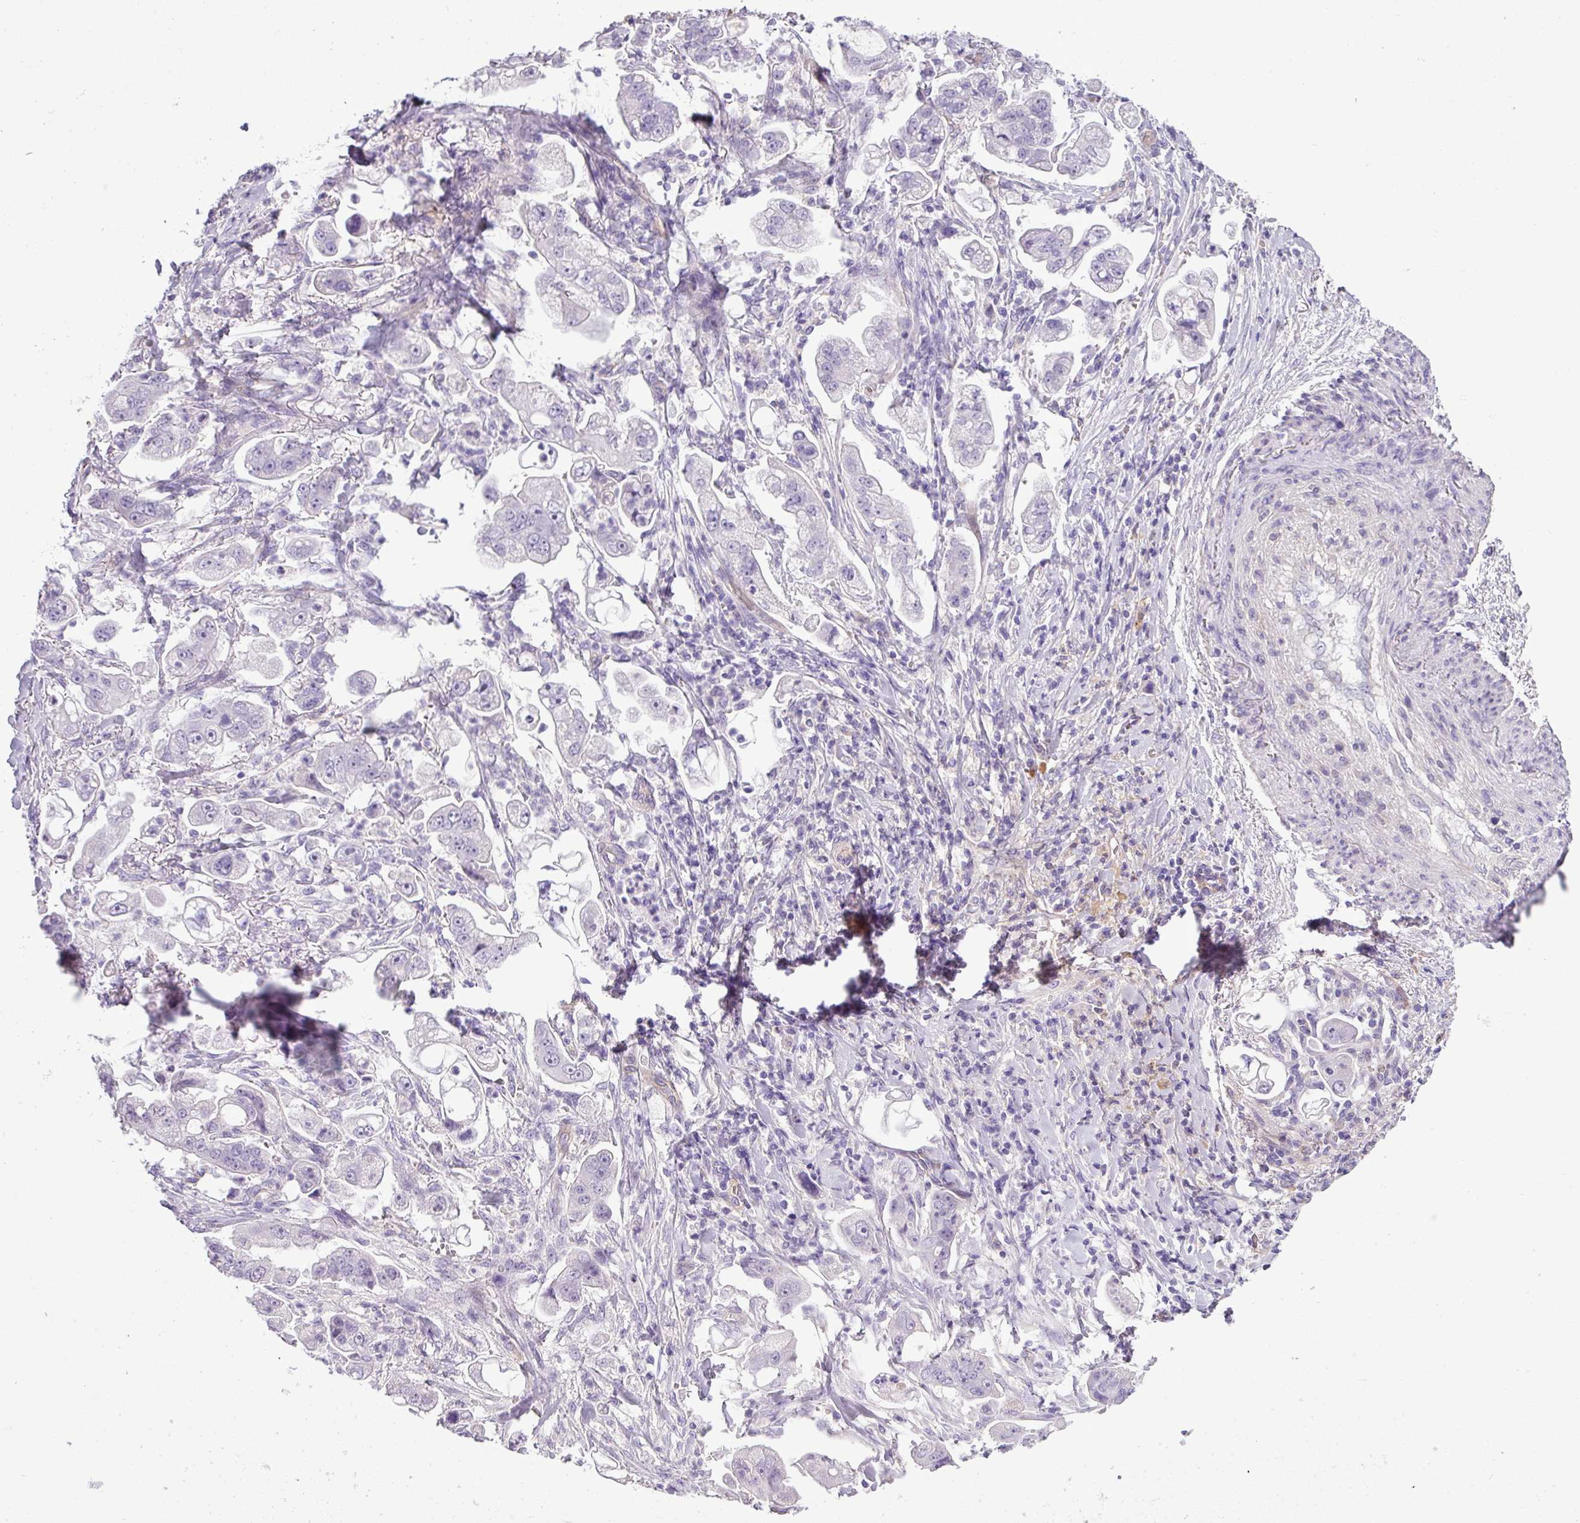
{"staining": {"intensity": "negative", "quantity": "none", "location": "none"}, "tissue": "stomach cancer", "cell_type": "Tumor cells", "image_type": "cancer", "snomed": [{"axis": "morphology", "description": "Adenocarcinoma, NOS"}, {"axis": "topography", "description": "Stomach"}], "caption": "IHC of human stomach cancer demonstrates no staining in tumor cells.", "gene": "KIRREL3", "patient": {"sex": "male", "age": 62}}